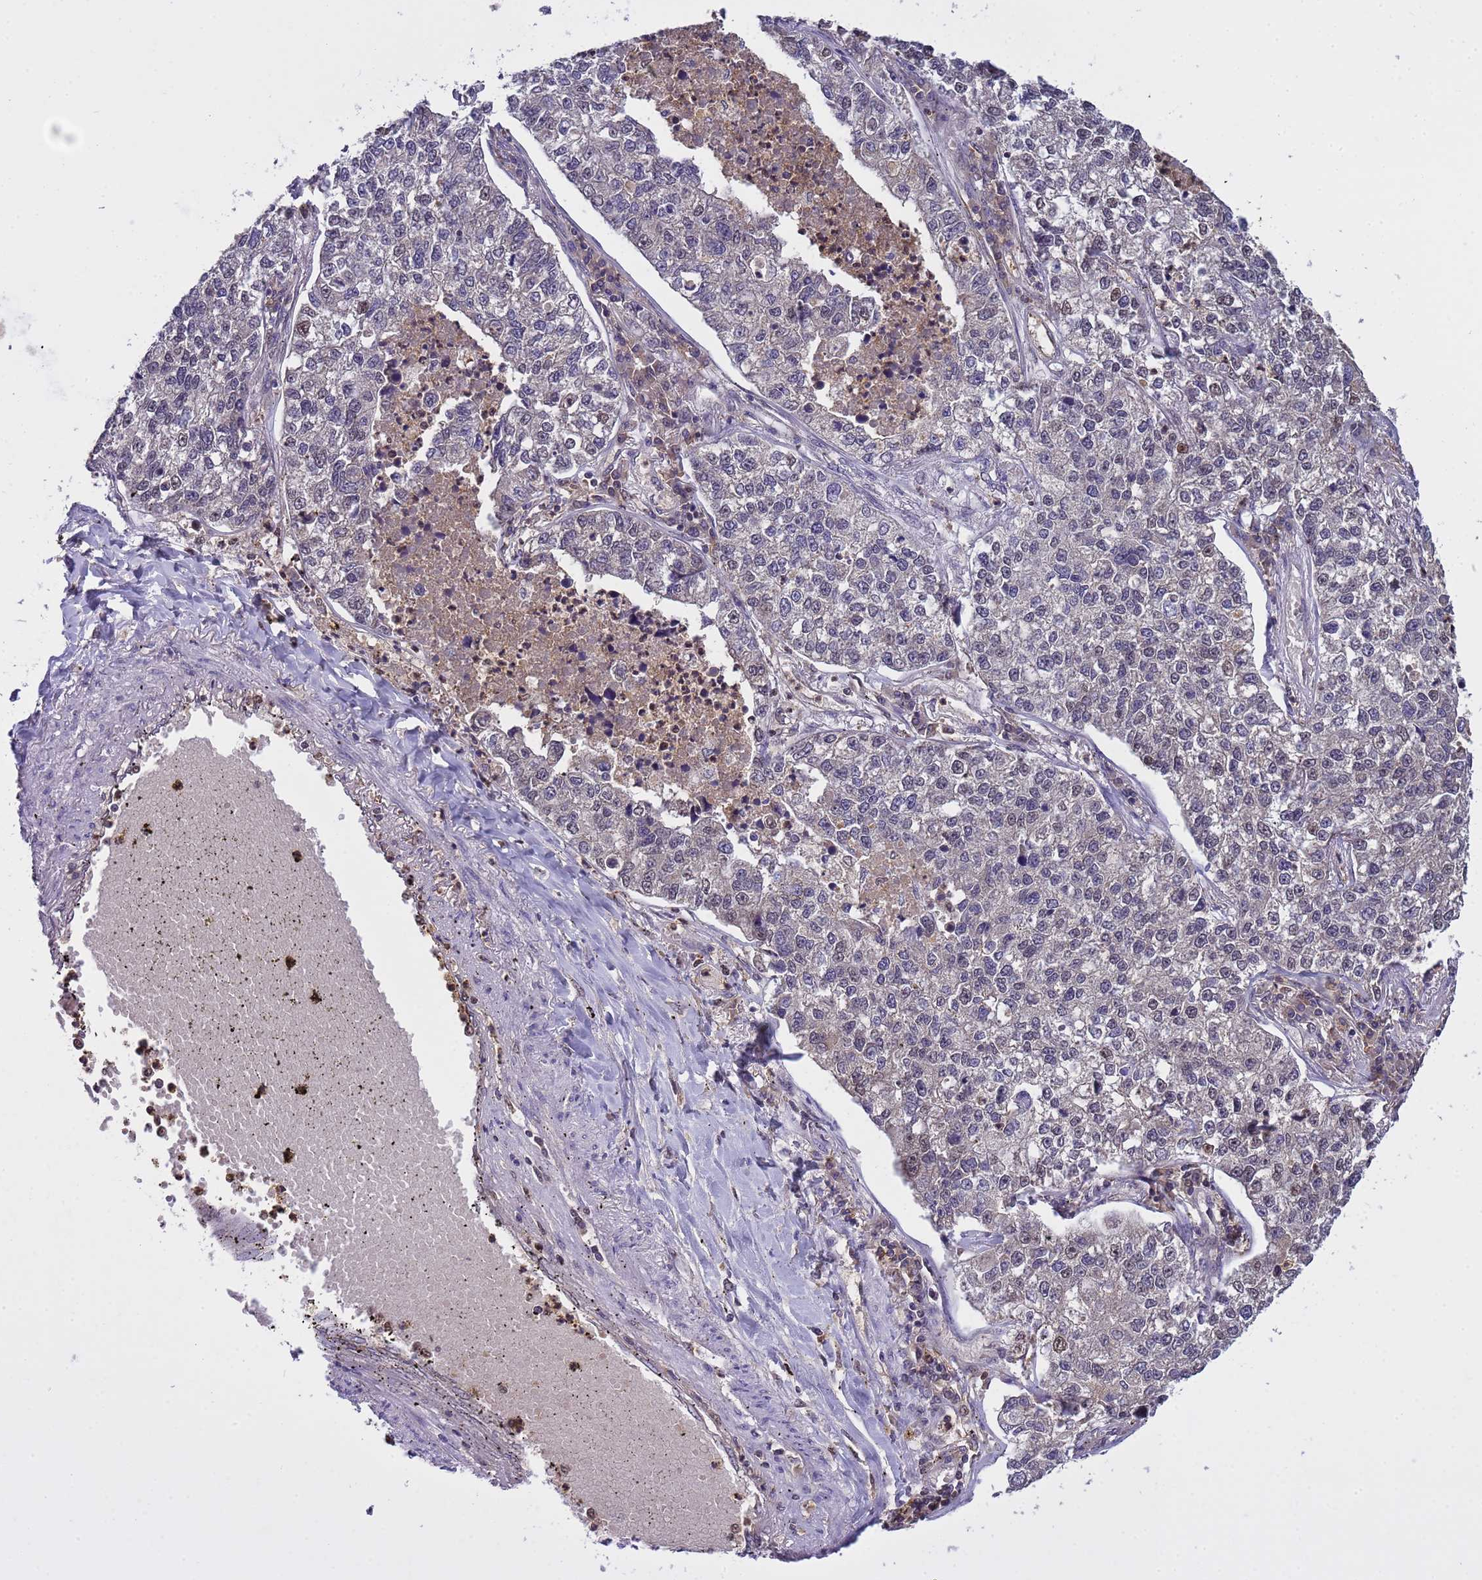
{"staining": {"intensity": "negative", "quantity": "none", "location": "none"}, "tissue": "lung cancer", "cell_type": "Tumor cells", "image_type": "cancer", "snomed": [{"axis": "morphology", "description": "Adenocarcinoma, NOS"}, {"axis": "topography", "description": "Lung"}], "caption": "Immunohistochemistry histopathology image of human lung cancer stained for a protein (brown), which demonstrates no positivity in tumor cells.", "gene": "CD53", "patient": {"sex": "male", "age": 49}}